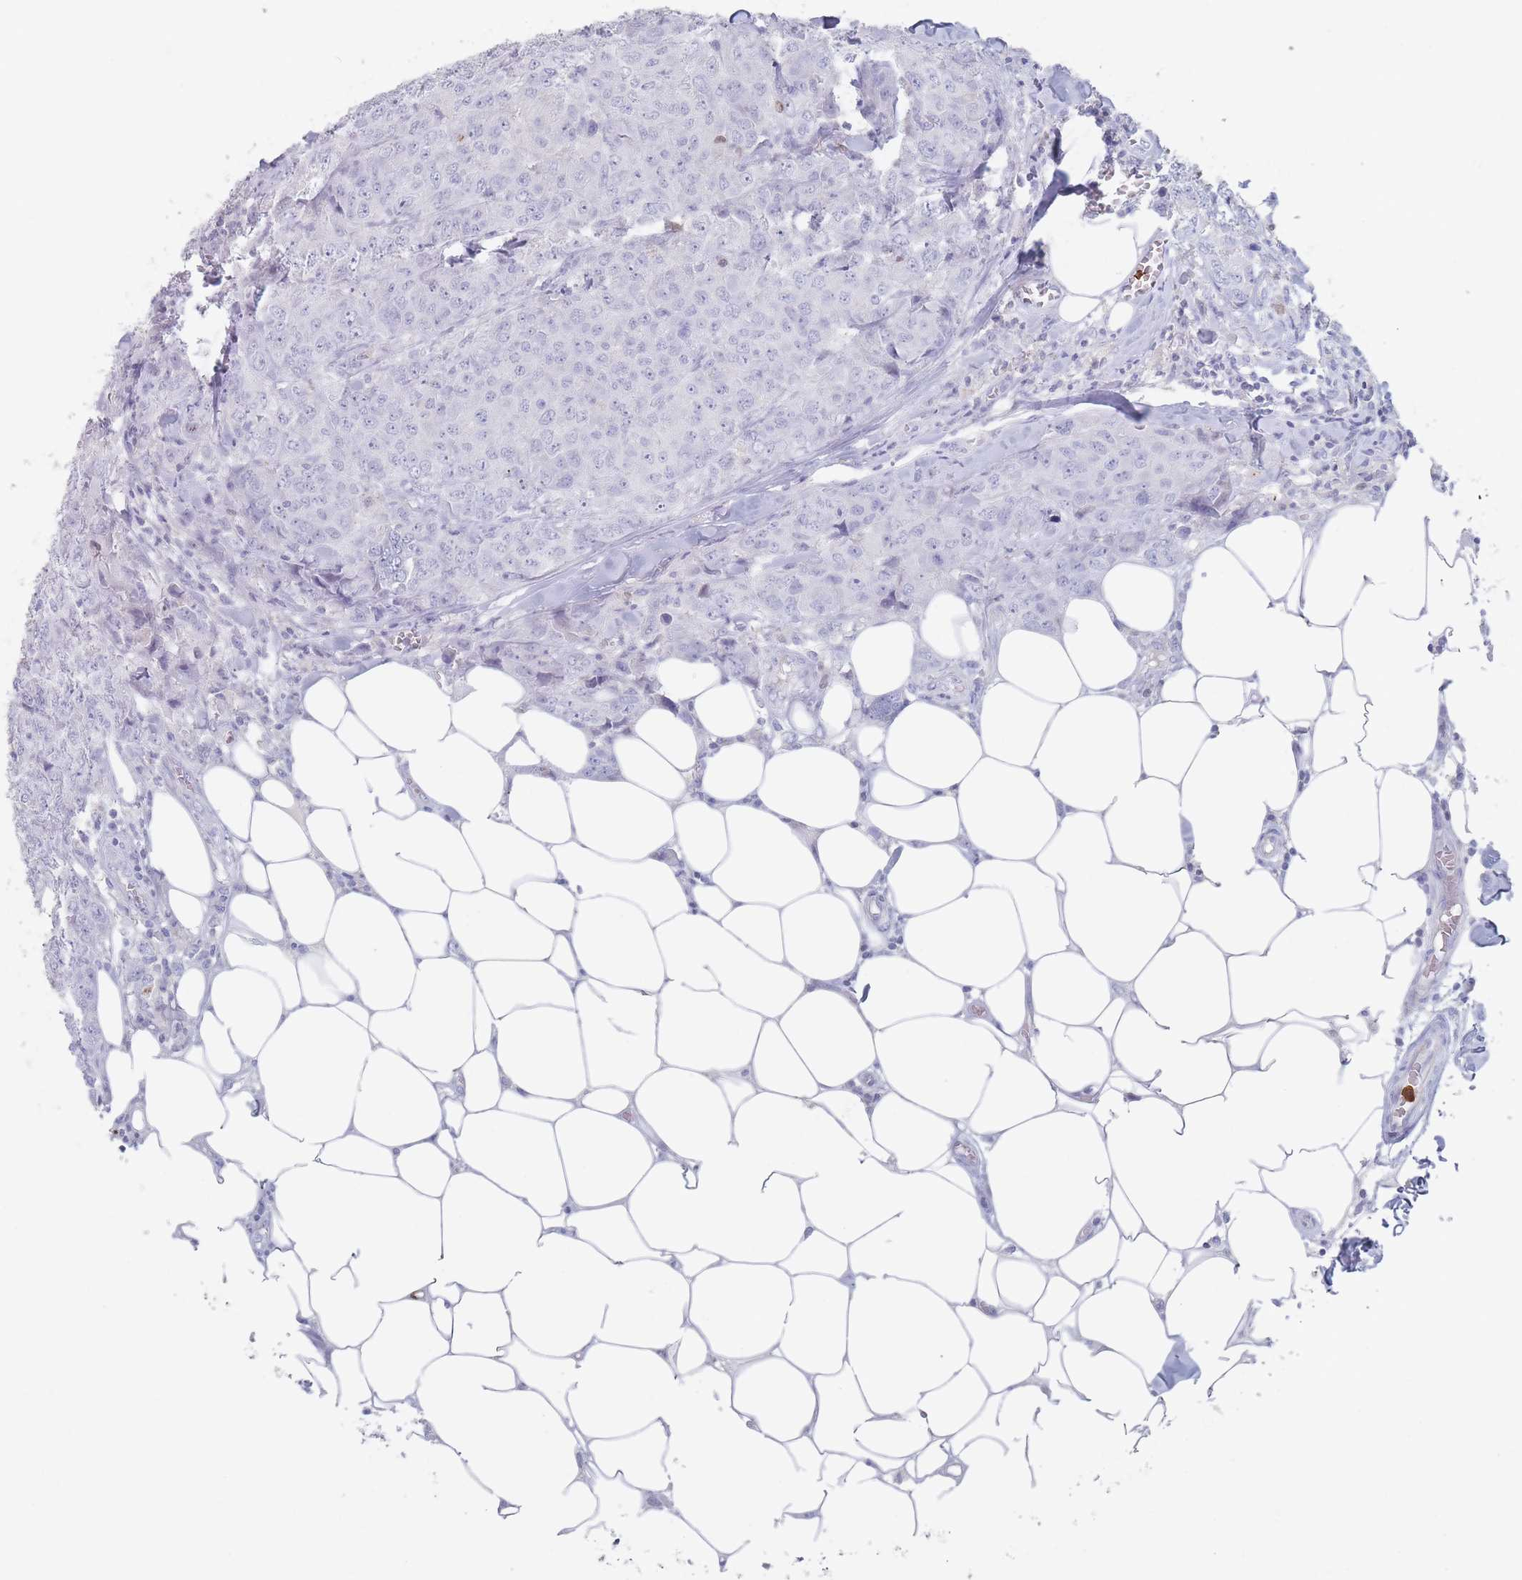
{"staining": {"intensity": "negative", "quantity": "none", "location": "none"}, "tissue": "breast cancer", "cell_type": "Tumor cells", "image_type": "cancer", "snomed": [{"axis": "morphology", "description": "Duct carcinoma"}, {"axis": "topography", "description": "Breast"}], "caption": "The photomicrograph exhibits no significant positivity in tumor cells of breast cancer.", "gene": "ATP1A3", "patient": {"sex": "female", "age": 43}}